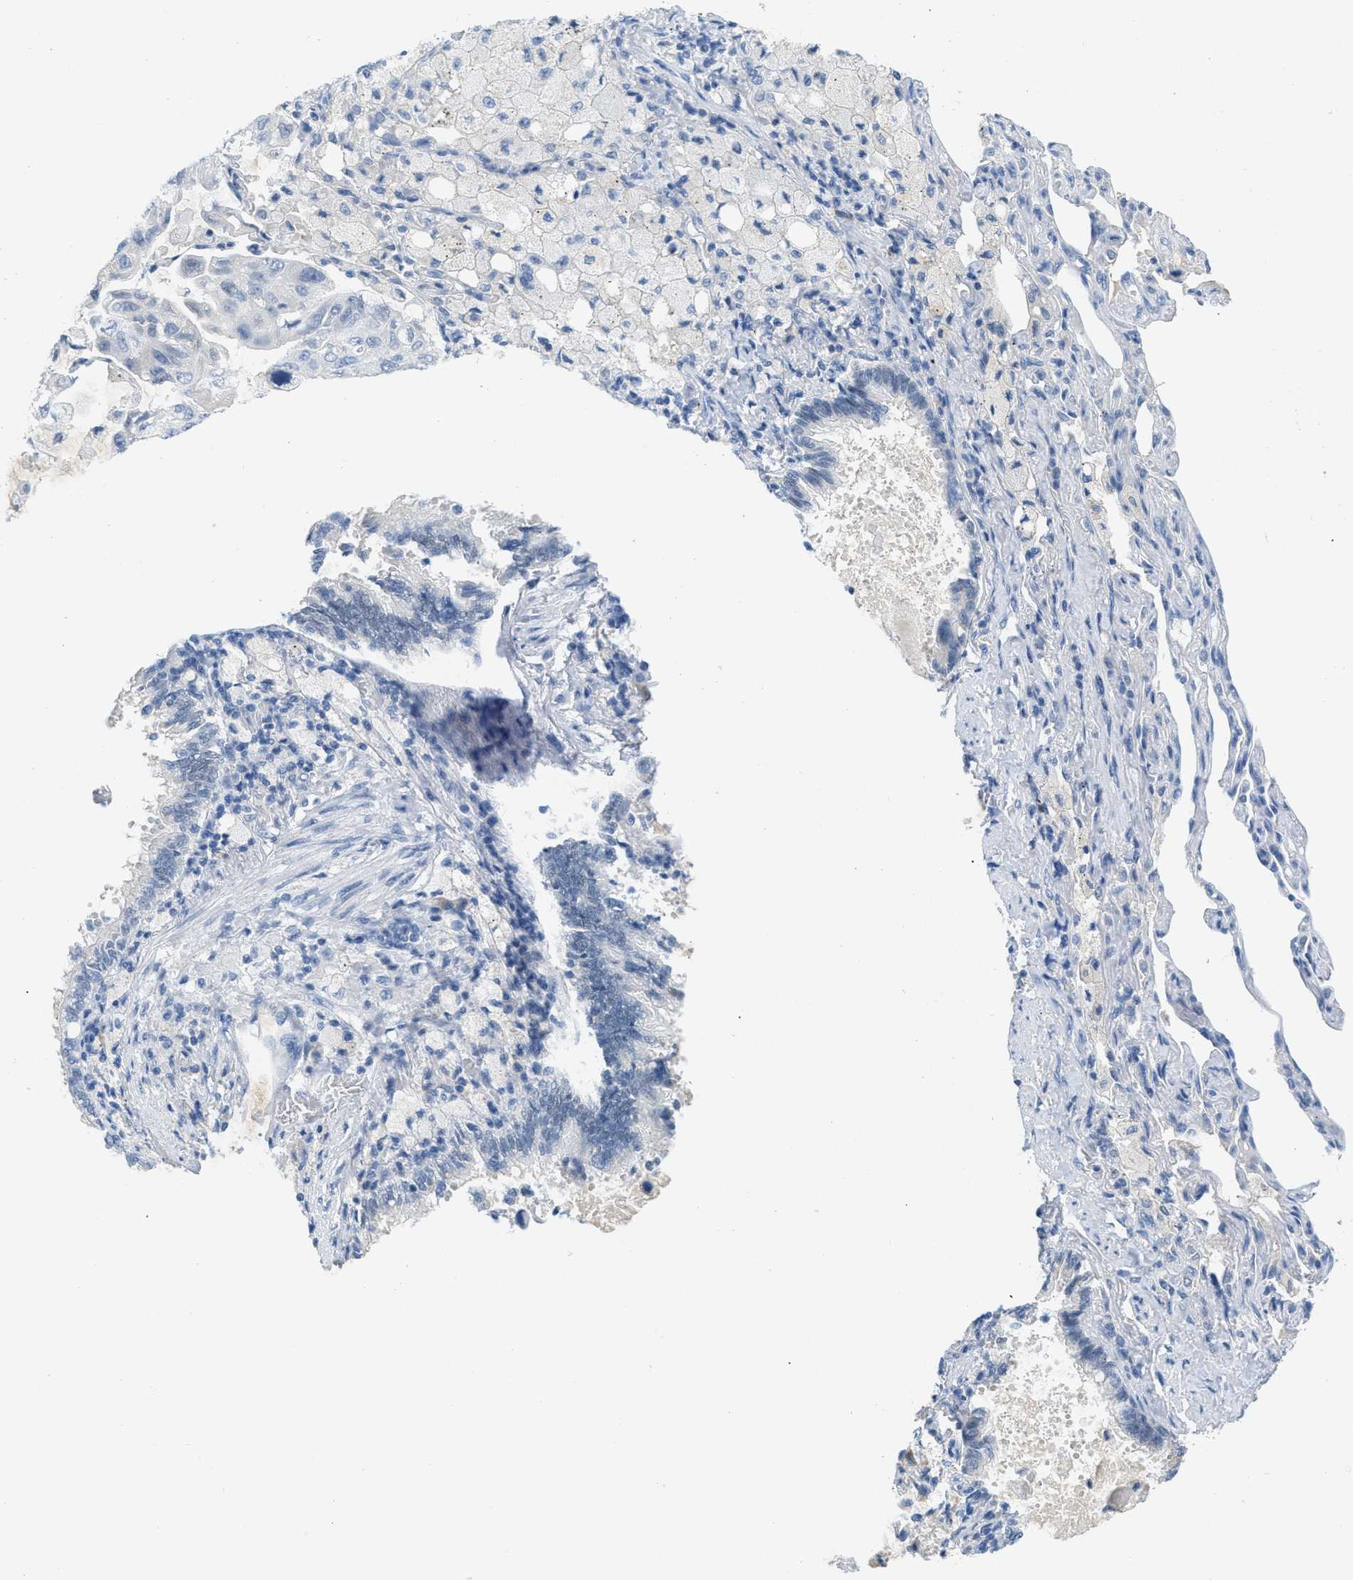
{"staining": {"intensity": "negative", "quantity": "none", "location": "none"}, "tissue": "lung cancer", "cell_type": "Tumor cells", "image_type": "cancer", "snomed": [{"axis": "morphology", "description": "Adenocarcinoma, NOS"}, {"axis": "topography", "description": "Lung"}], "caption": "There is no significant expression in tumor cells of adenocarcinoma (lung). Nuclei are stained in blue.", "gene": "HSF2", "patient": {"sex": "male", "age": 64}}